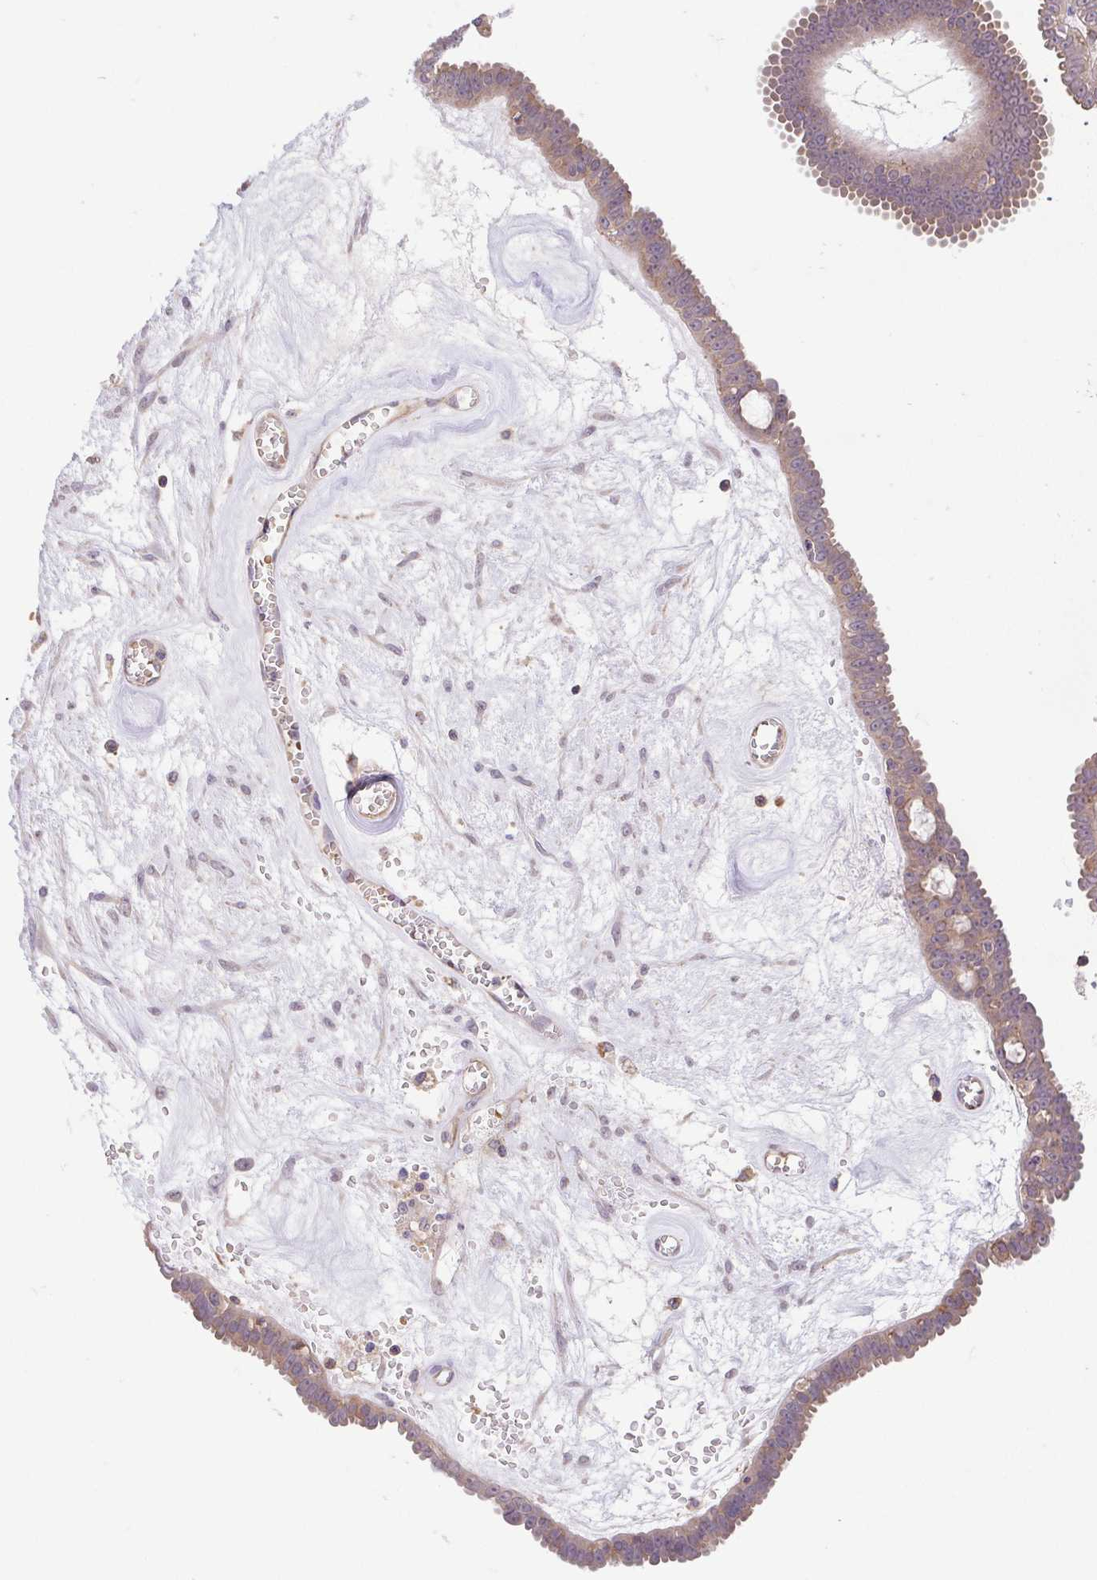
{"staining": {"intensity": "moderate", "quantity": ">75%", "location": "cytoplasmic/membranous"}, "tissue": "ovarian cancer", "cell_type": "Tumor cells", "image_type": "cancer", "snomed": [{"axis": "morphology", "description": "Cystadenocarcinoma, serous, NOS"}, {"axis": "topography", "description": "Ovary"}], "caption": "Moderate cytoplasmic/membranous positivity is appreciated in about >75% of tumor cells in ovarian serous cystadenocarcinoma.", "gene": "IDE", "patient": {"sex": "female", "age": 71}}